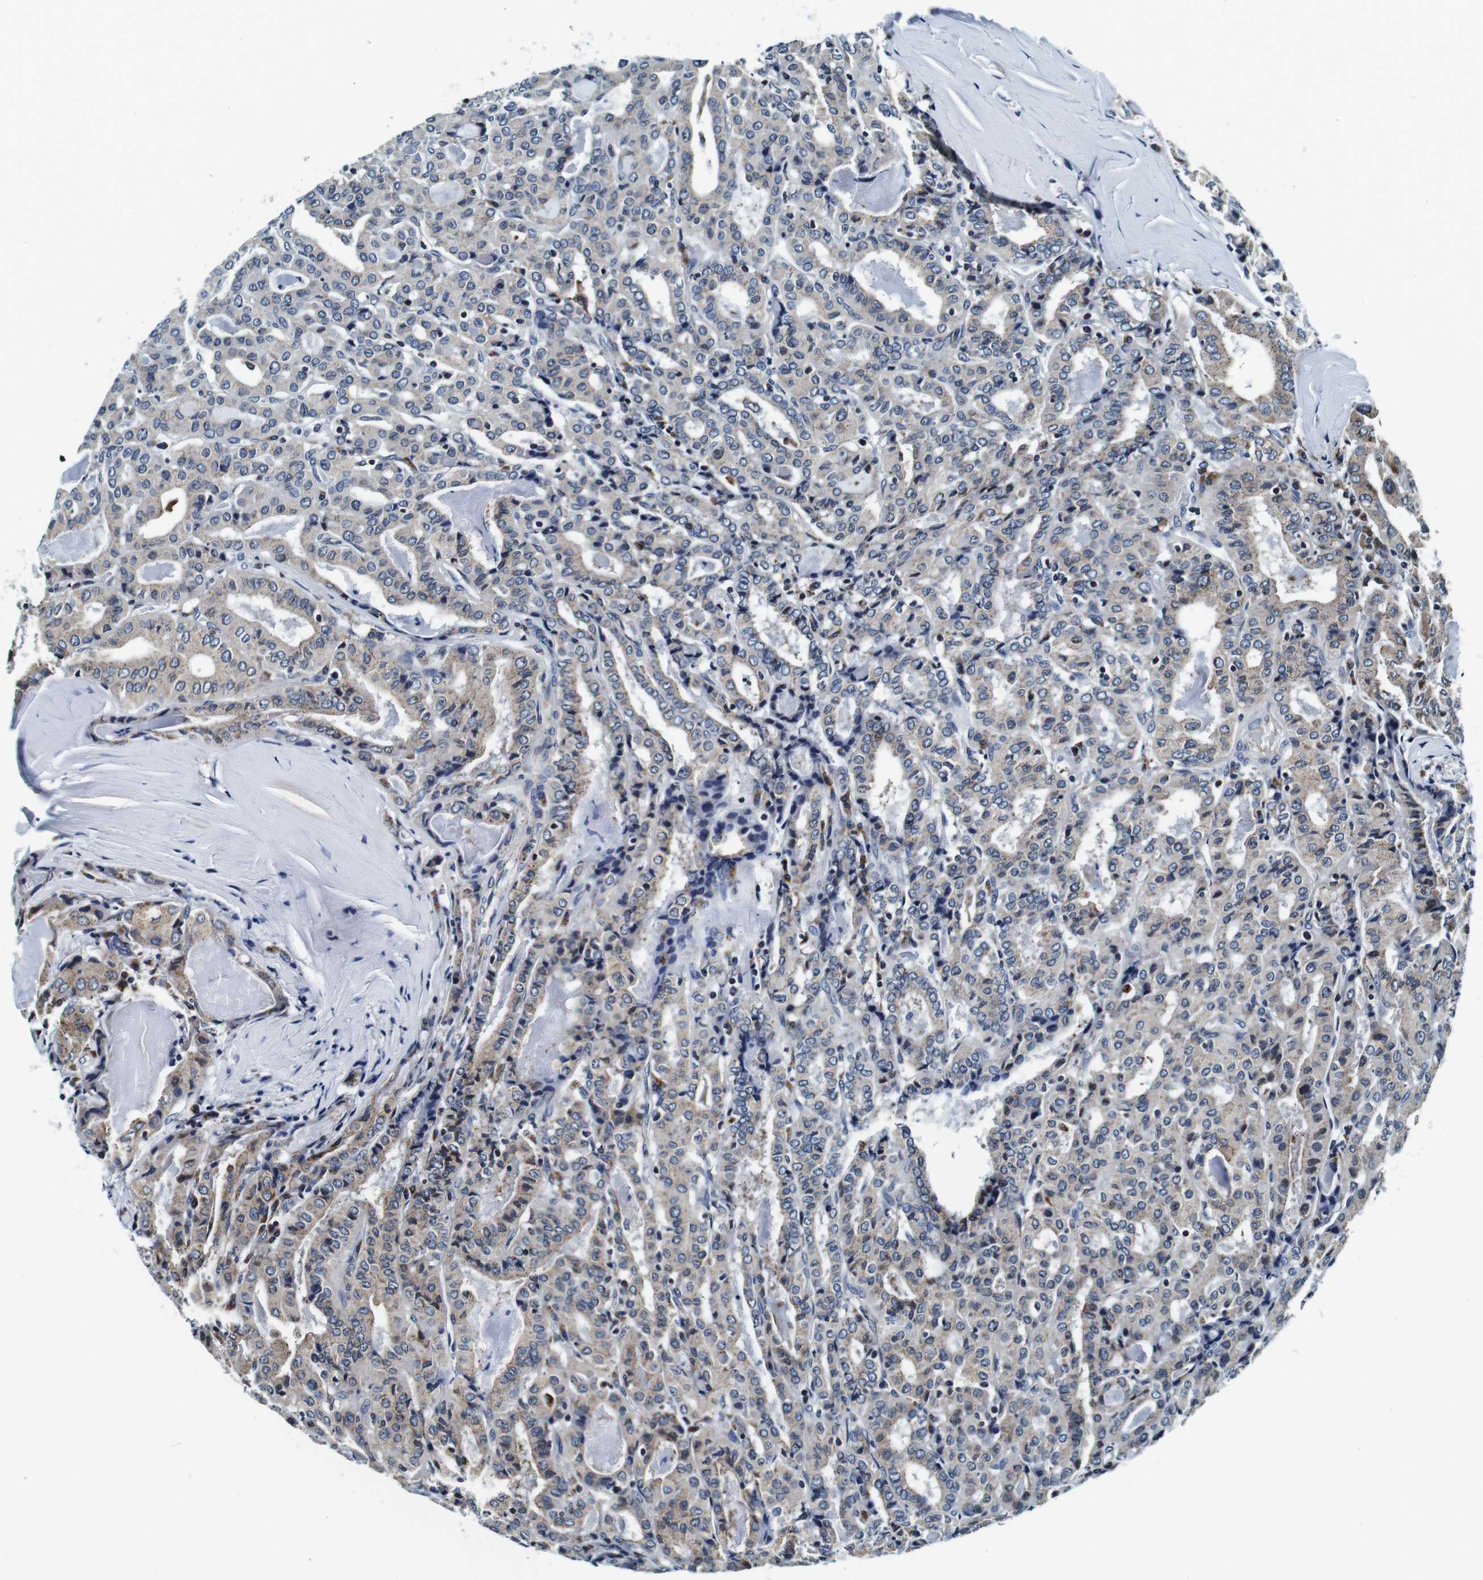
{"staining": {"intensity": "weak", "quantity": "<25%", "location": "cytoplasmic/membranous"}, "tissue": "thyroid cancer", "cell_type": "Tumor cells", "image_type": "cancer", "snomed": [{"axis": "morphology", "description": "Papillary adenocarcinoma, NOS"}, {"axis": "topography", "description": "Thyroid gland"}], "caption": "Tumor cells are negative for protein expression in human thyroid cancer.", "gene": "FAR2", "patient": {"sex": "female", "age": 42}}